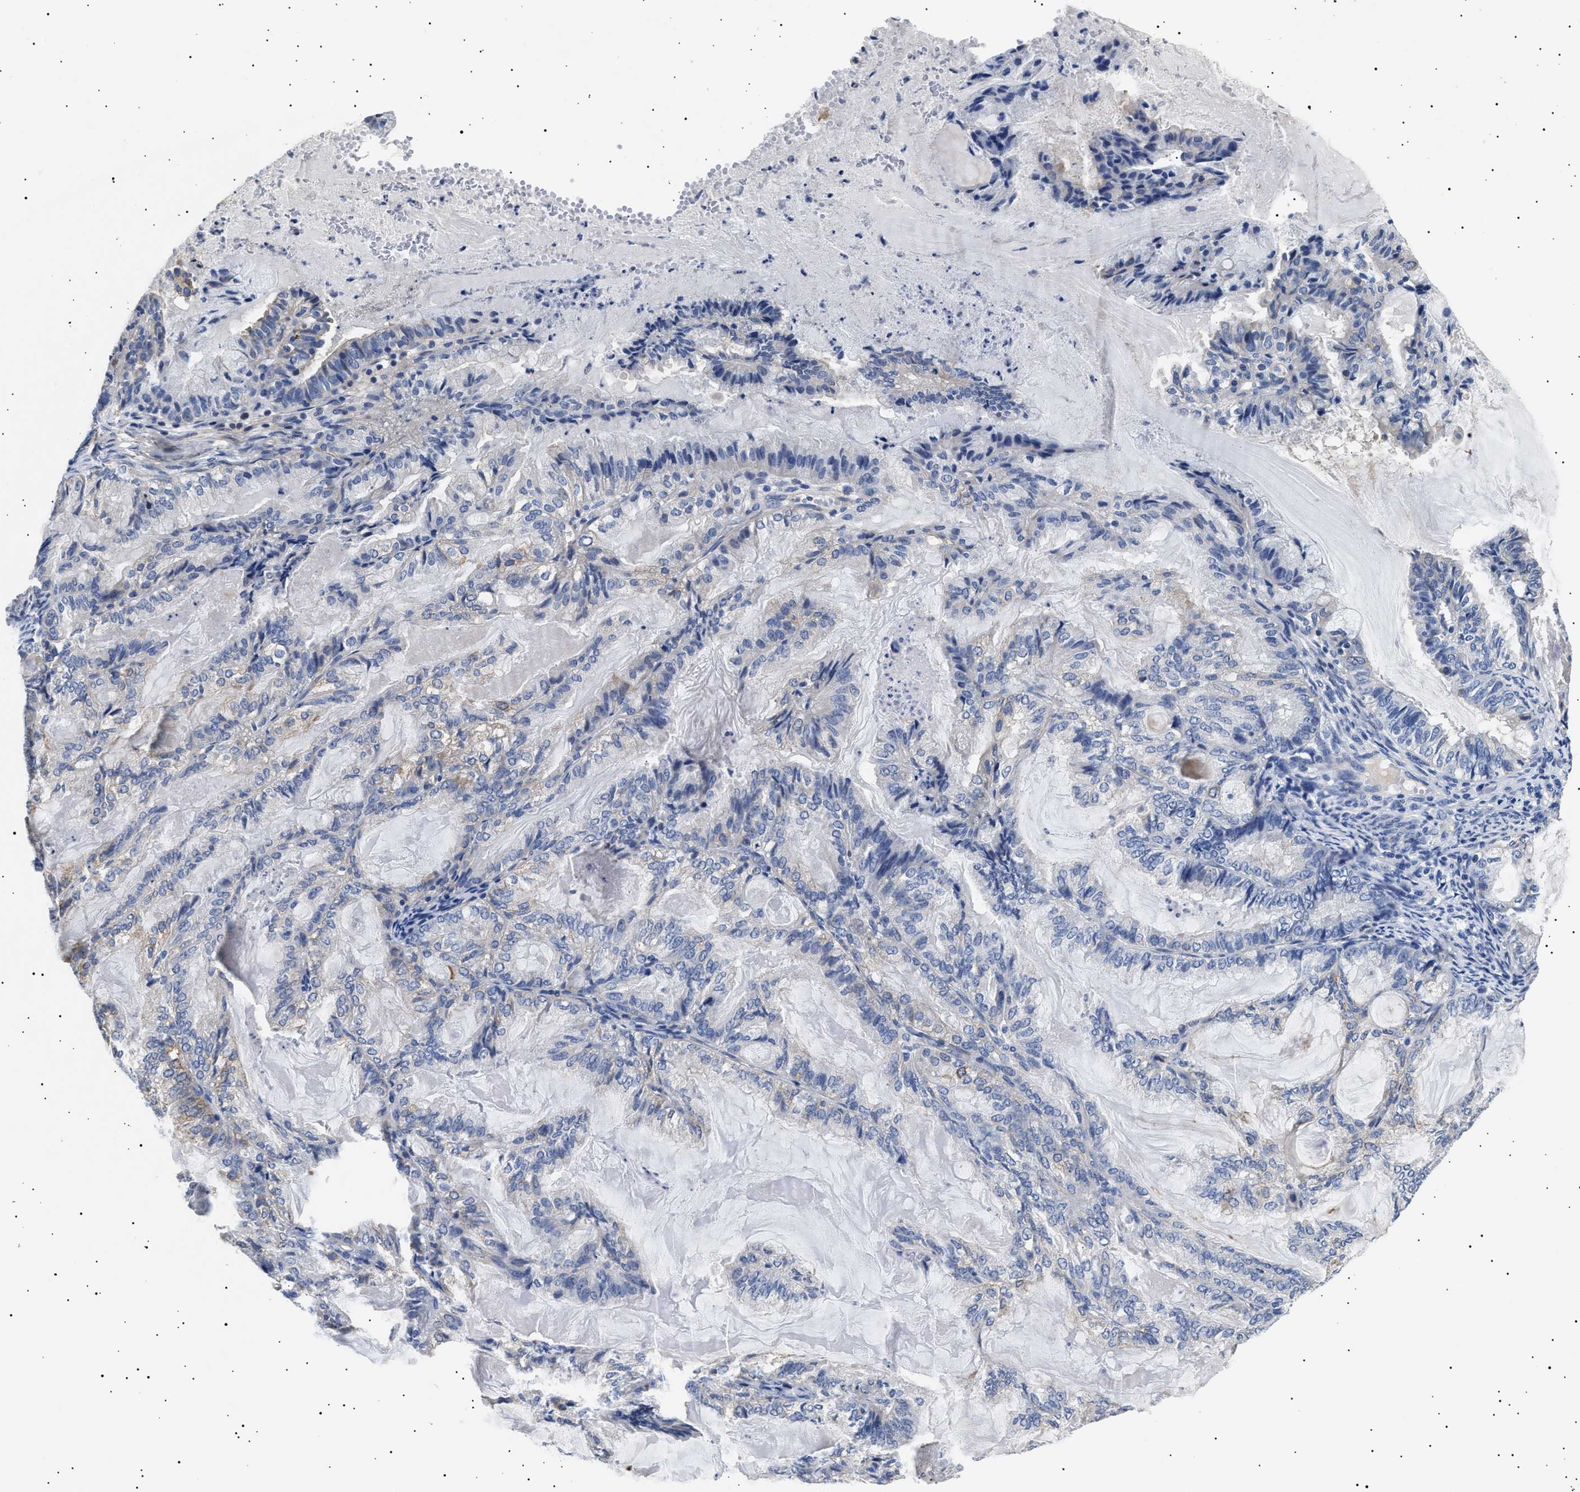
{"staining": {"intensity": "negative", "quantity": "none", "location": "none"}, "tissue": "endometrial cancer", "cell_type": "Tumor cells", "image_type": "cancer", "snomed": [{"axis": "morphology", "description": "Adenocarcinoma, NOS"}, {"axis": "topography", "description": "Endometrium"}], "caption": "IHC histopathology image of neoplastic tissue: human adenocarcinoma (endometrial) stained with DAB (3,3'-diaminobenzidine) displays no significant protein staining in tumor cells. (Stains: DAB (3,3'-diaminobenzidine) IHC with hematoxylin counter stain, Microscopy: brightfield microscopy at high magnification).", "gene": "HEMGN", "patient": {"sex": "female", "age": 86}}